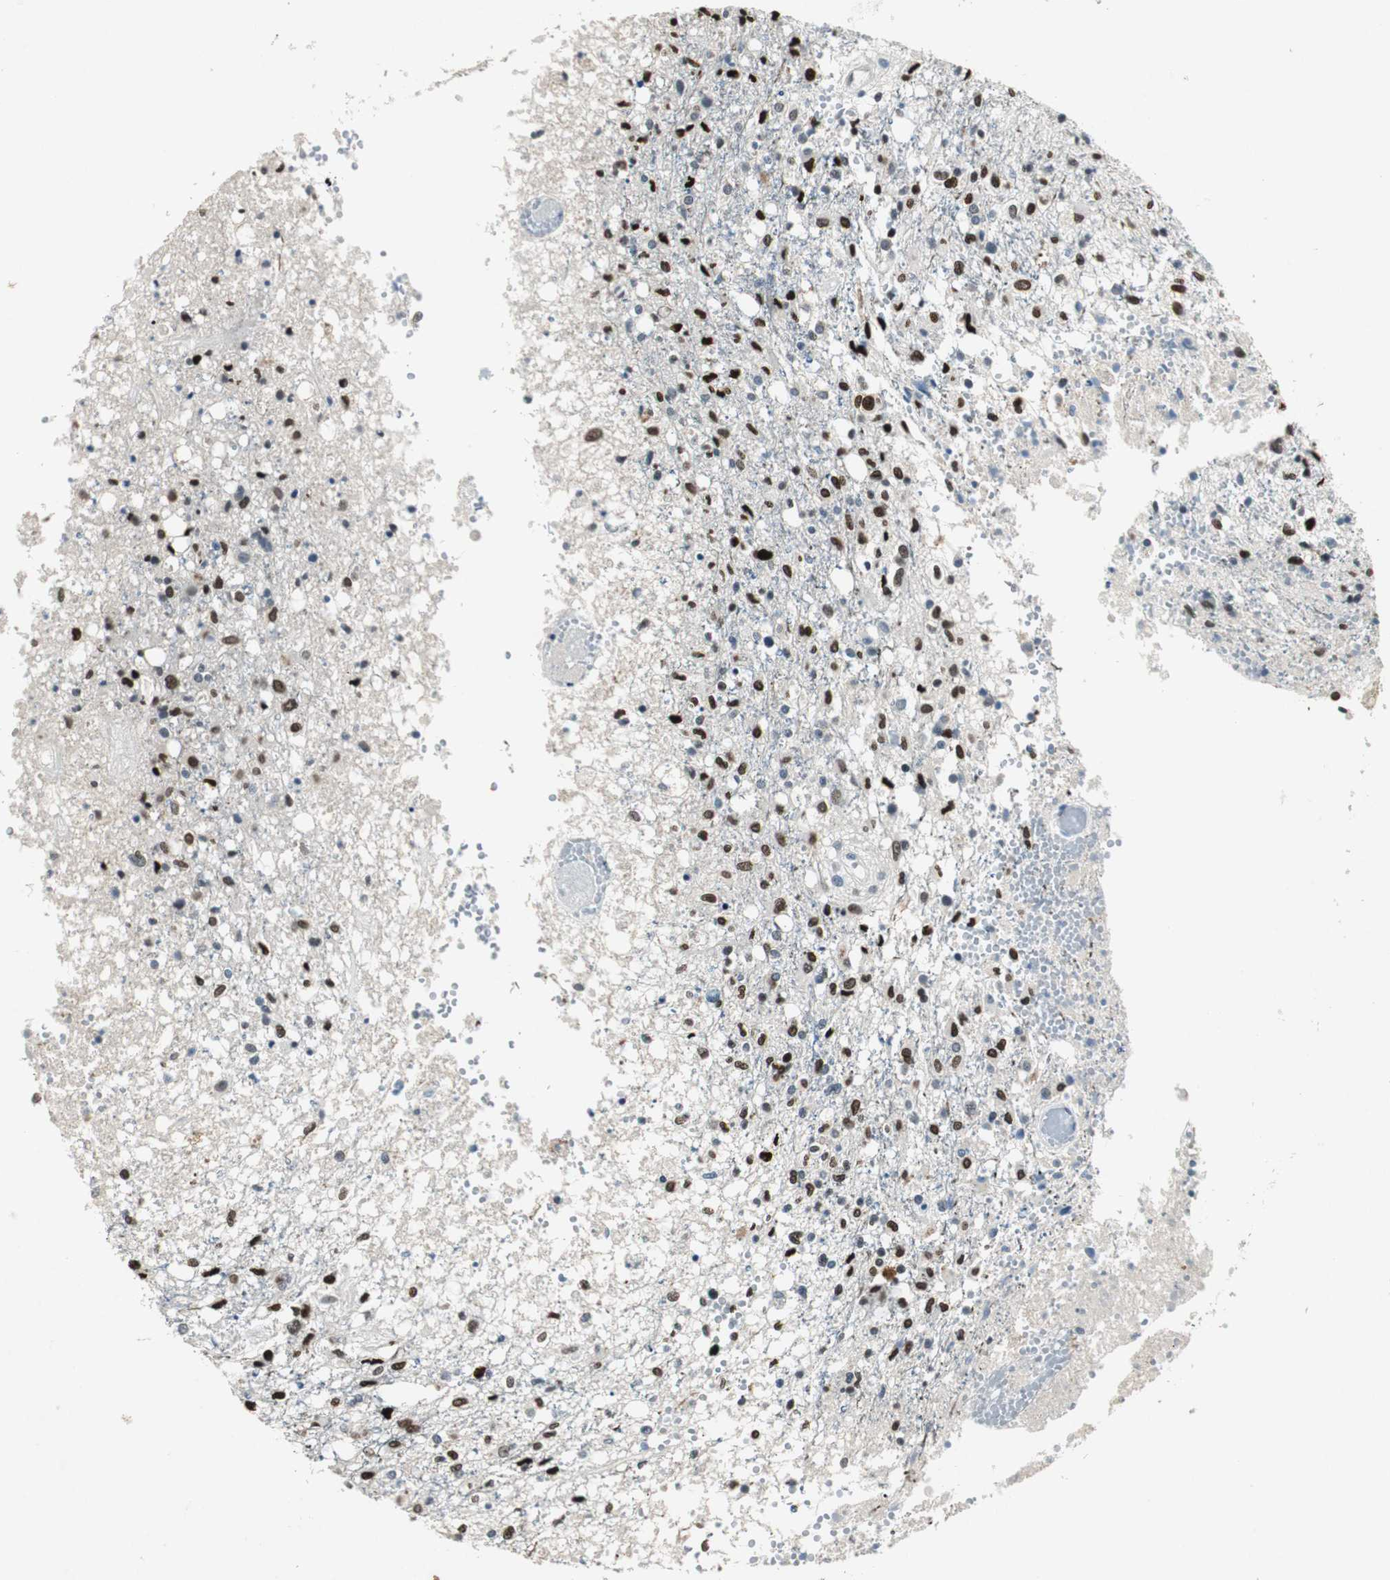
{"staining": {"intensity": "strong", "quantity": "25%-75%", "location": "nuclear"}, "tissue": "glioma", "cell_type": "Tumor cells", "image_type": "cancer", "snomed": [{"axis": "morphology", "description": "Glioma, malignant, High grade"}, {"axis": "topography", "description": "Cerebral cortex"}], "caption": "A micrograph of glioma stained for a protein demonstrates strong nuclear brown staining in tumor cells.", "gene": "AJUBA", "patient": {"sex": "male", "age": 76}}